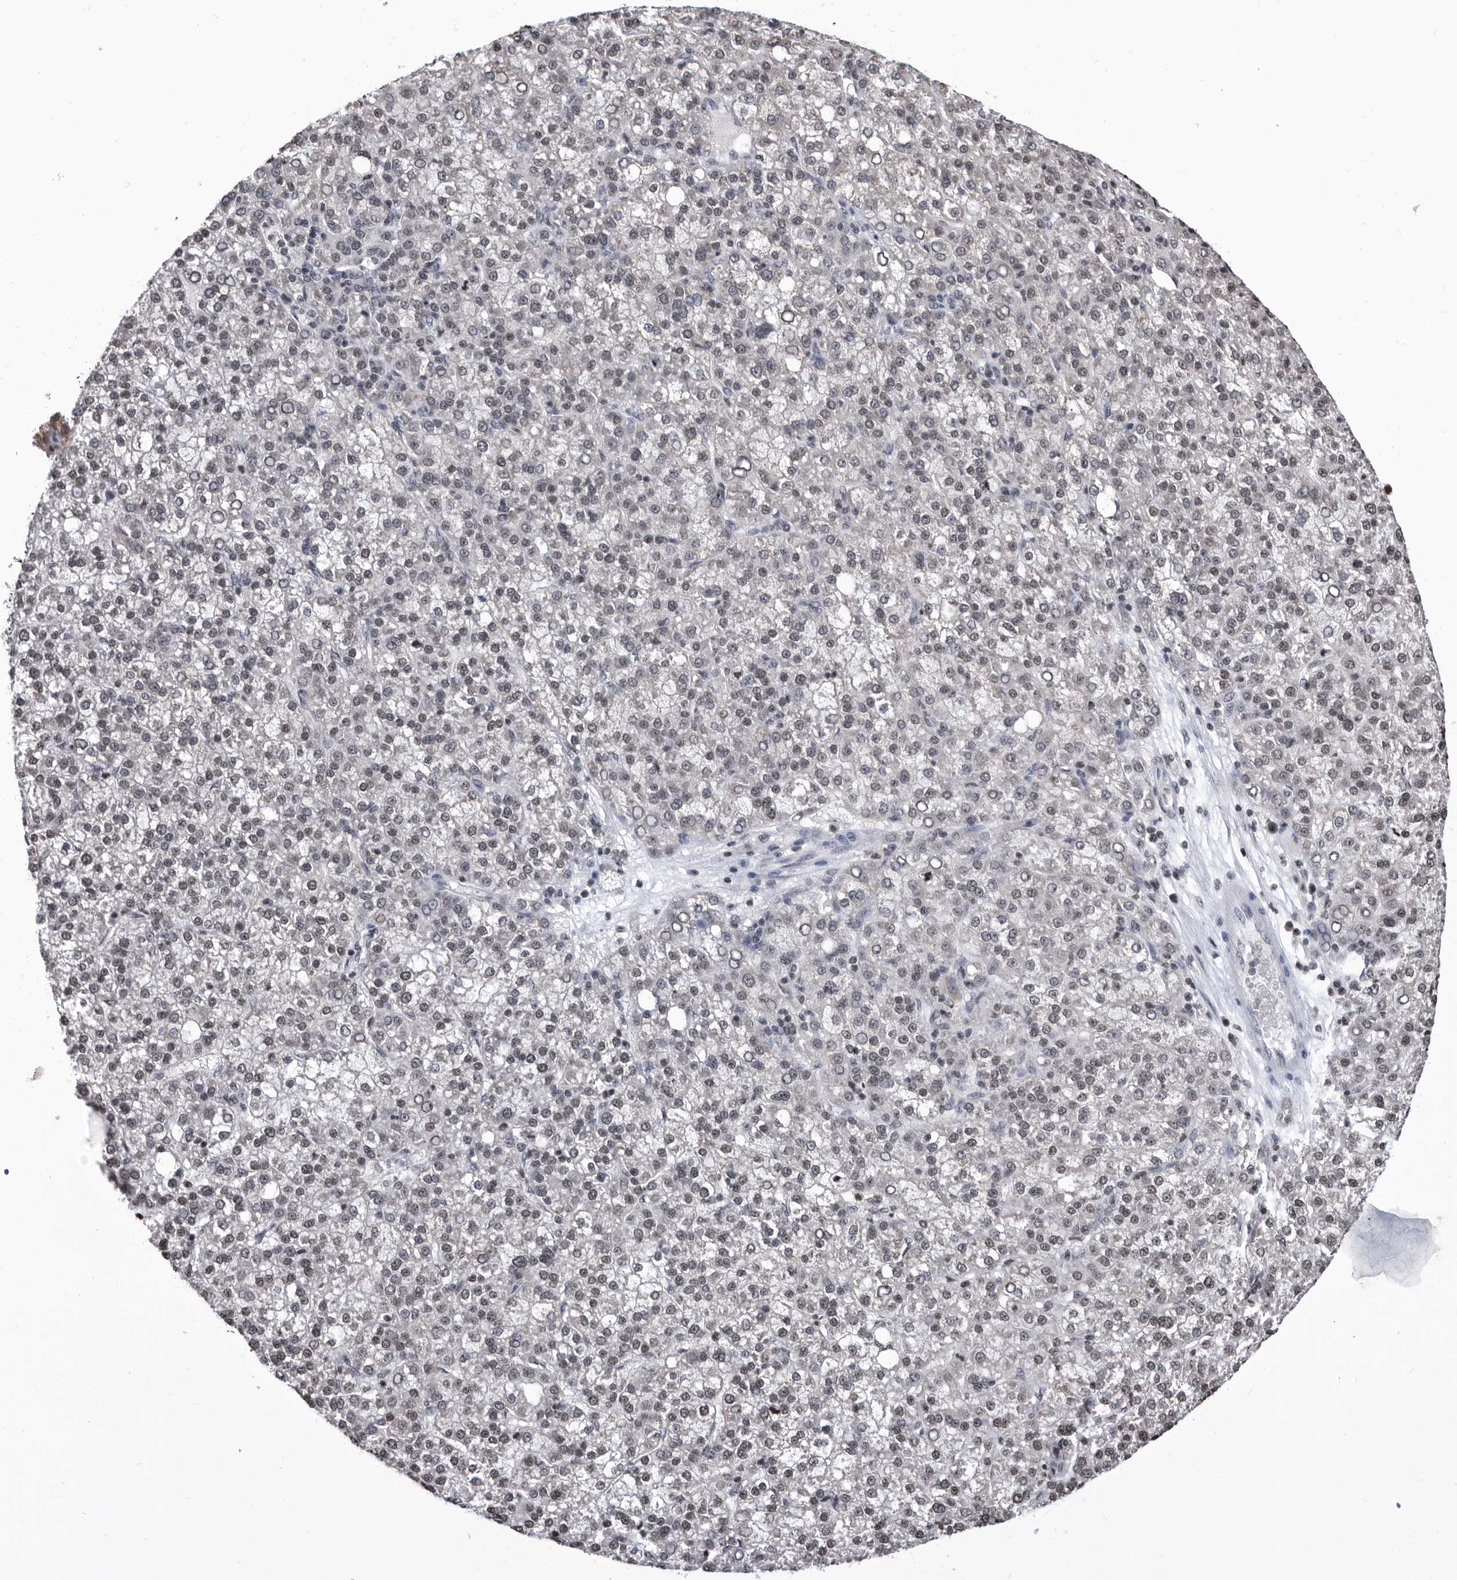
{"staining": {"intensity": "weak", "quantity": ">75%", "location": "nuclear"}, "tissue": "liver cancer", "cell_type": "Tumor cells", "image_type": "cancer", "snomed": [{"axis": "morphology", "description": "Carcinoma, Hepatocellular, NOS"}, {"axis": "topography", "description": "Liver"}], "caption": "Weak nuclear protein expression is appreciated in approximately >75% of tumor cells in liver cancer.", "gene": "TSTD1", "patient": {"sex": "female", "age": 58}}